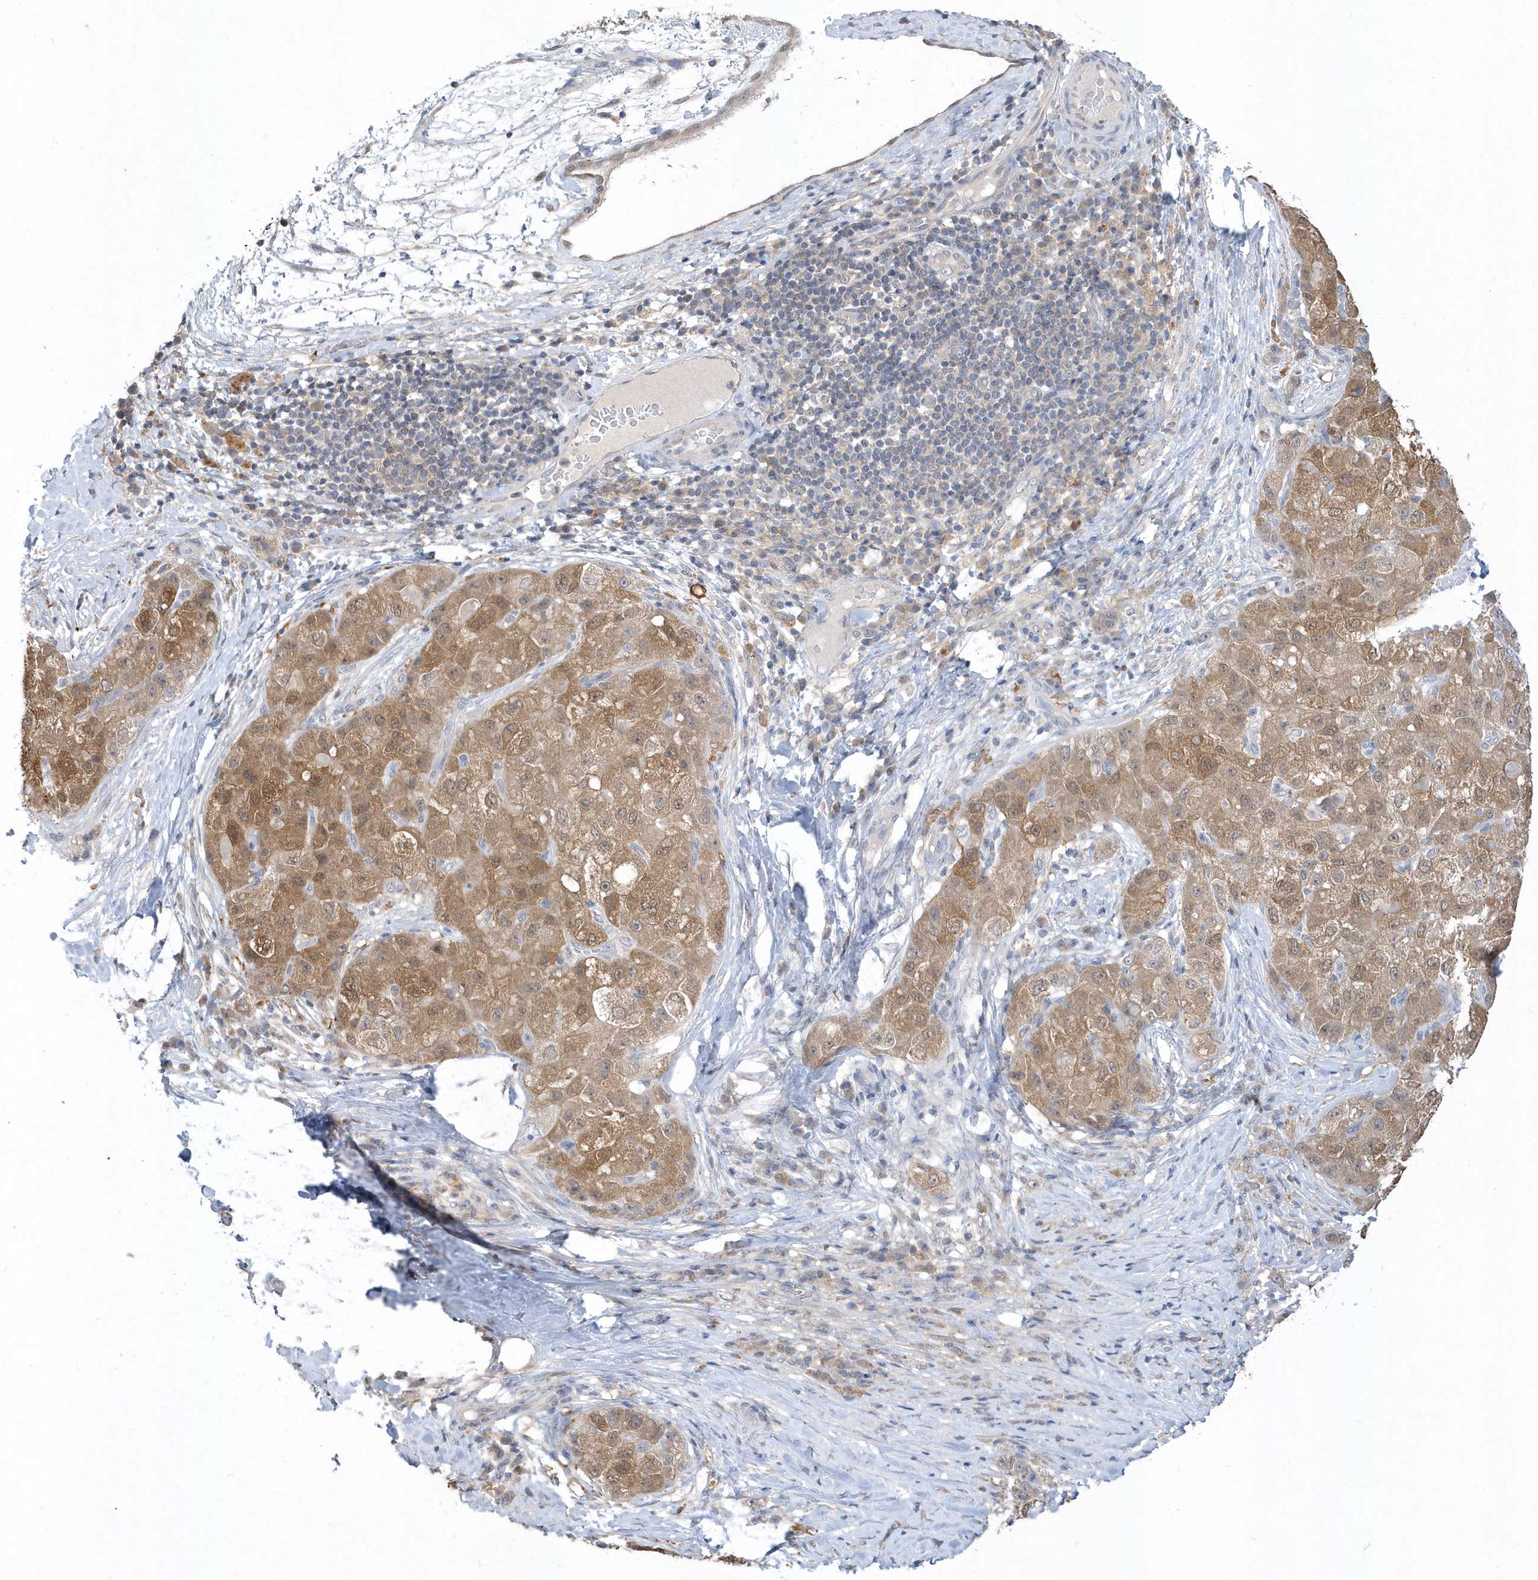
{"staining": {"intensity": "moderate", "quantity": ">75%", "location": "cytoplasmic/membranous"}, "tissue": "liver cancer", "cell_type": "Tumor cells", "image_type": "cancer", "snomed": [{"axis": "morphology", "description": "Carcinoma, Hepatocellular, NOS"}, {"axis": "topography", "description": "Liver"}], "caption": "High-magnification brightfield microscopy of hepatocellular carcinoma (liver) stained with DAB (brown) and counterstained with hematoxylin (blue). tumor cells exhibit moderate cytoplasmic/membranous positivity is appreciated in about>75% of cells.", "gene": "AKR7A2", "patient": {"sex": "male", "age": 80}}